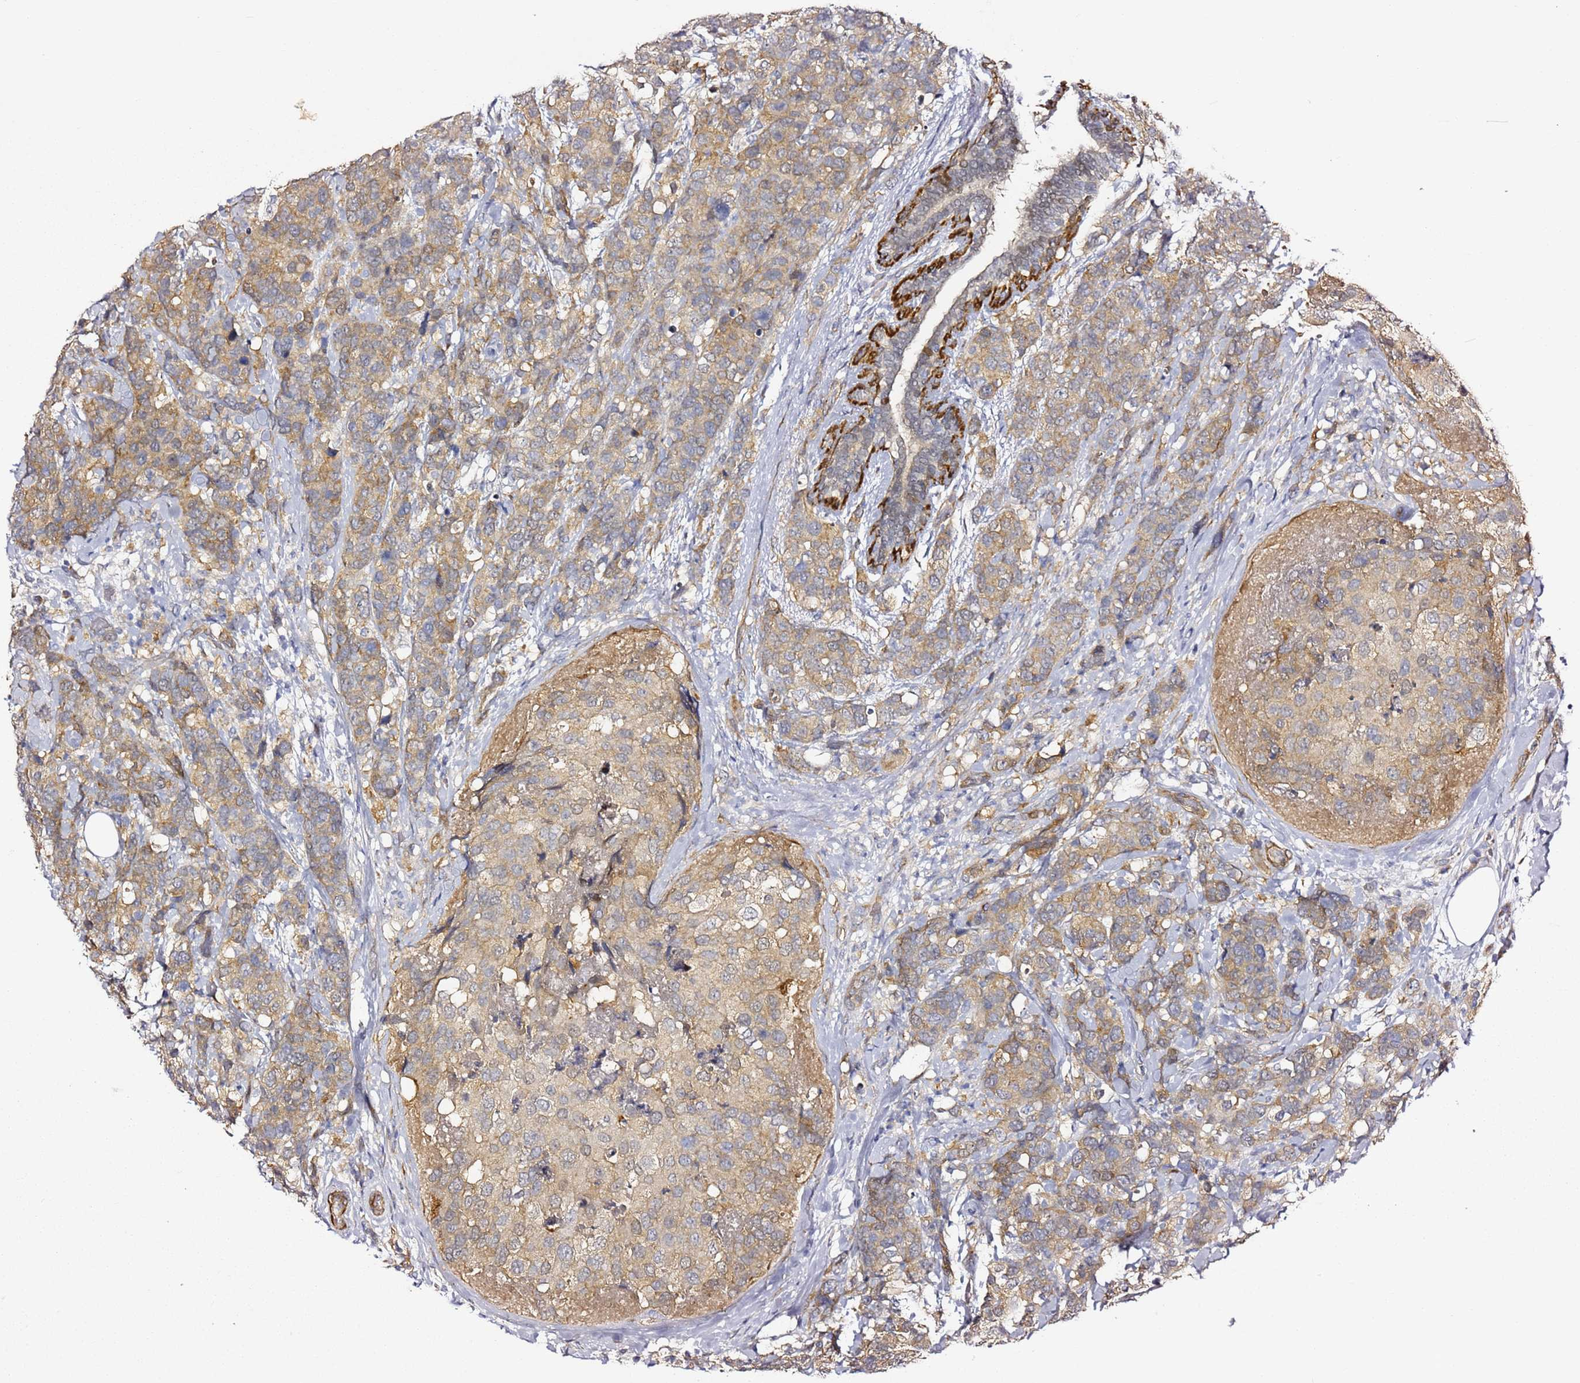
{"staining": {"intensity": "weak", "quantity": ">75%", "location": "cytoplasmic/membranous"}, "tissue": "breast cancer", "cell_type": "Tumor cells", "image_type": "cancer", "snomed": [{"axis": "morphology", "description": "Lobular carcinoma"}, {"axis": "topography", "description": "Breast"}], "caption": "Breast cancer (lobular carcinoma) stained for a protein (brown) shows weak cytoplasmic/membranous positive positivity in approximately >75% of tumor cells.", "gene": "EPS8L1", "patient": {"sex": "female", "age": 59}}